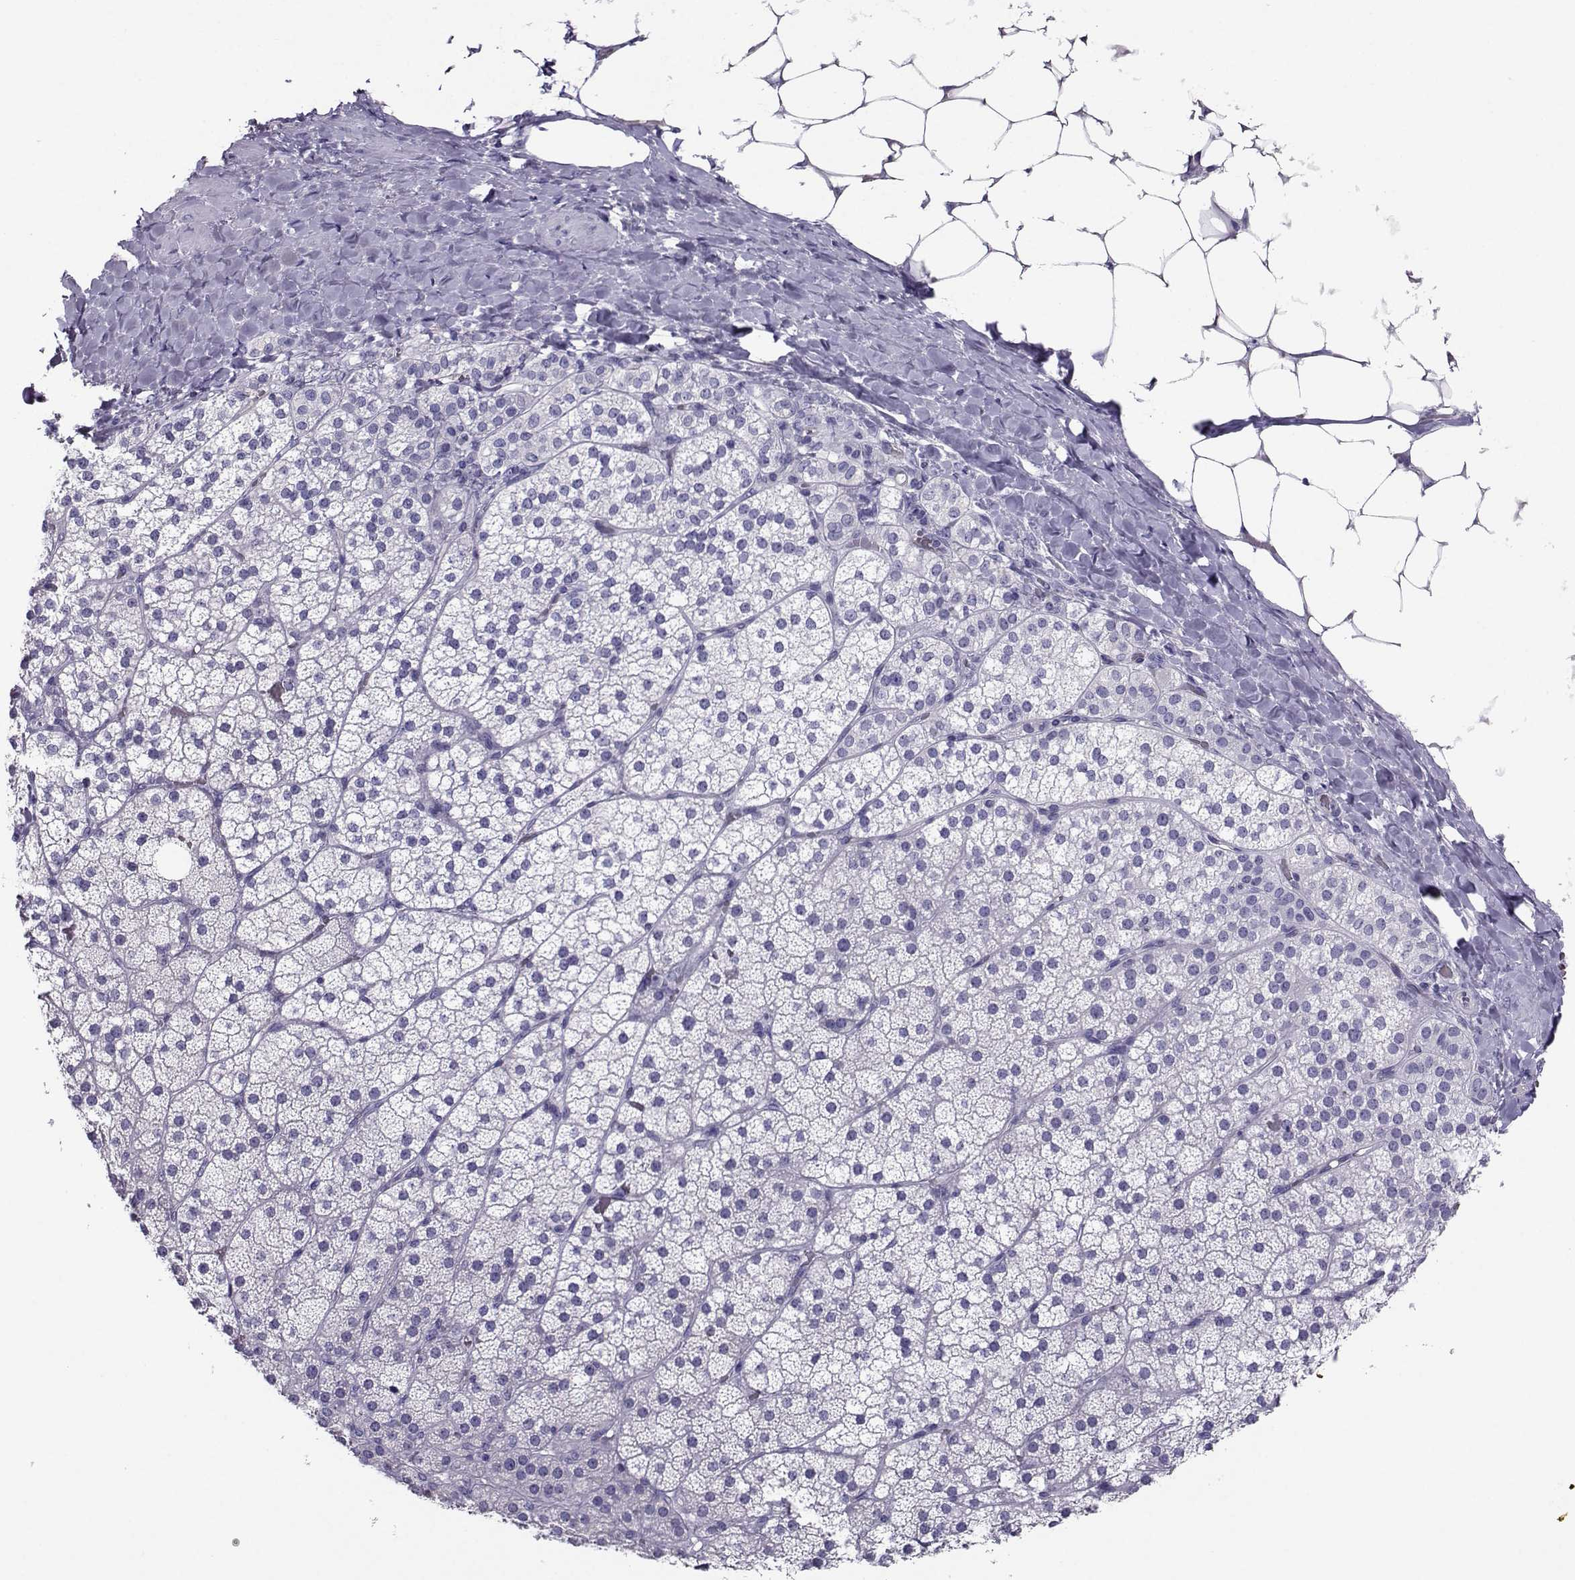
{"staining": {"intensity": "negative", "quantity": "none", "location": "none"}, "tissue": "adrenal gland", "cell_type": "Glandular cells", "image_type": "normal", "snomed": [{"axis": "morphology", "description": "Normal tissue, NOS"}, {"axis": "topography", "description": "Adrenal gland"}], "caption": "Glandular cells show no significant protein staining in normal adrenal gland. The staining was performed using DAB (3,3'-diaminobenzidine) to visualize the protein expression in brown, while the nuclei were stained in blue with hematoxylin (Magnification: 20x).", "gene": "CLUL1", "patient": {"sex": "male", "age": 53}}